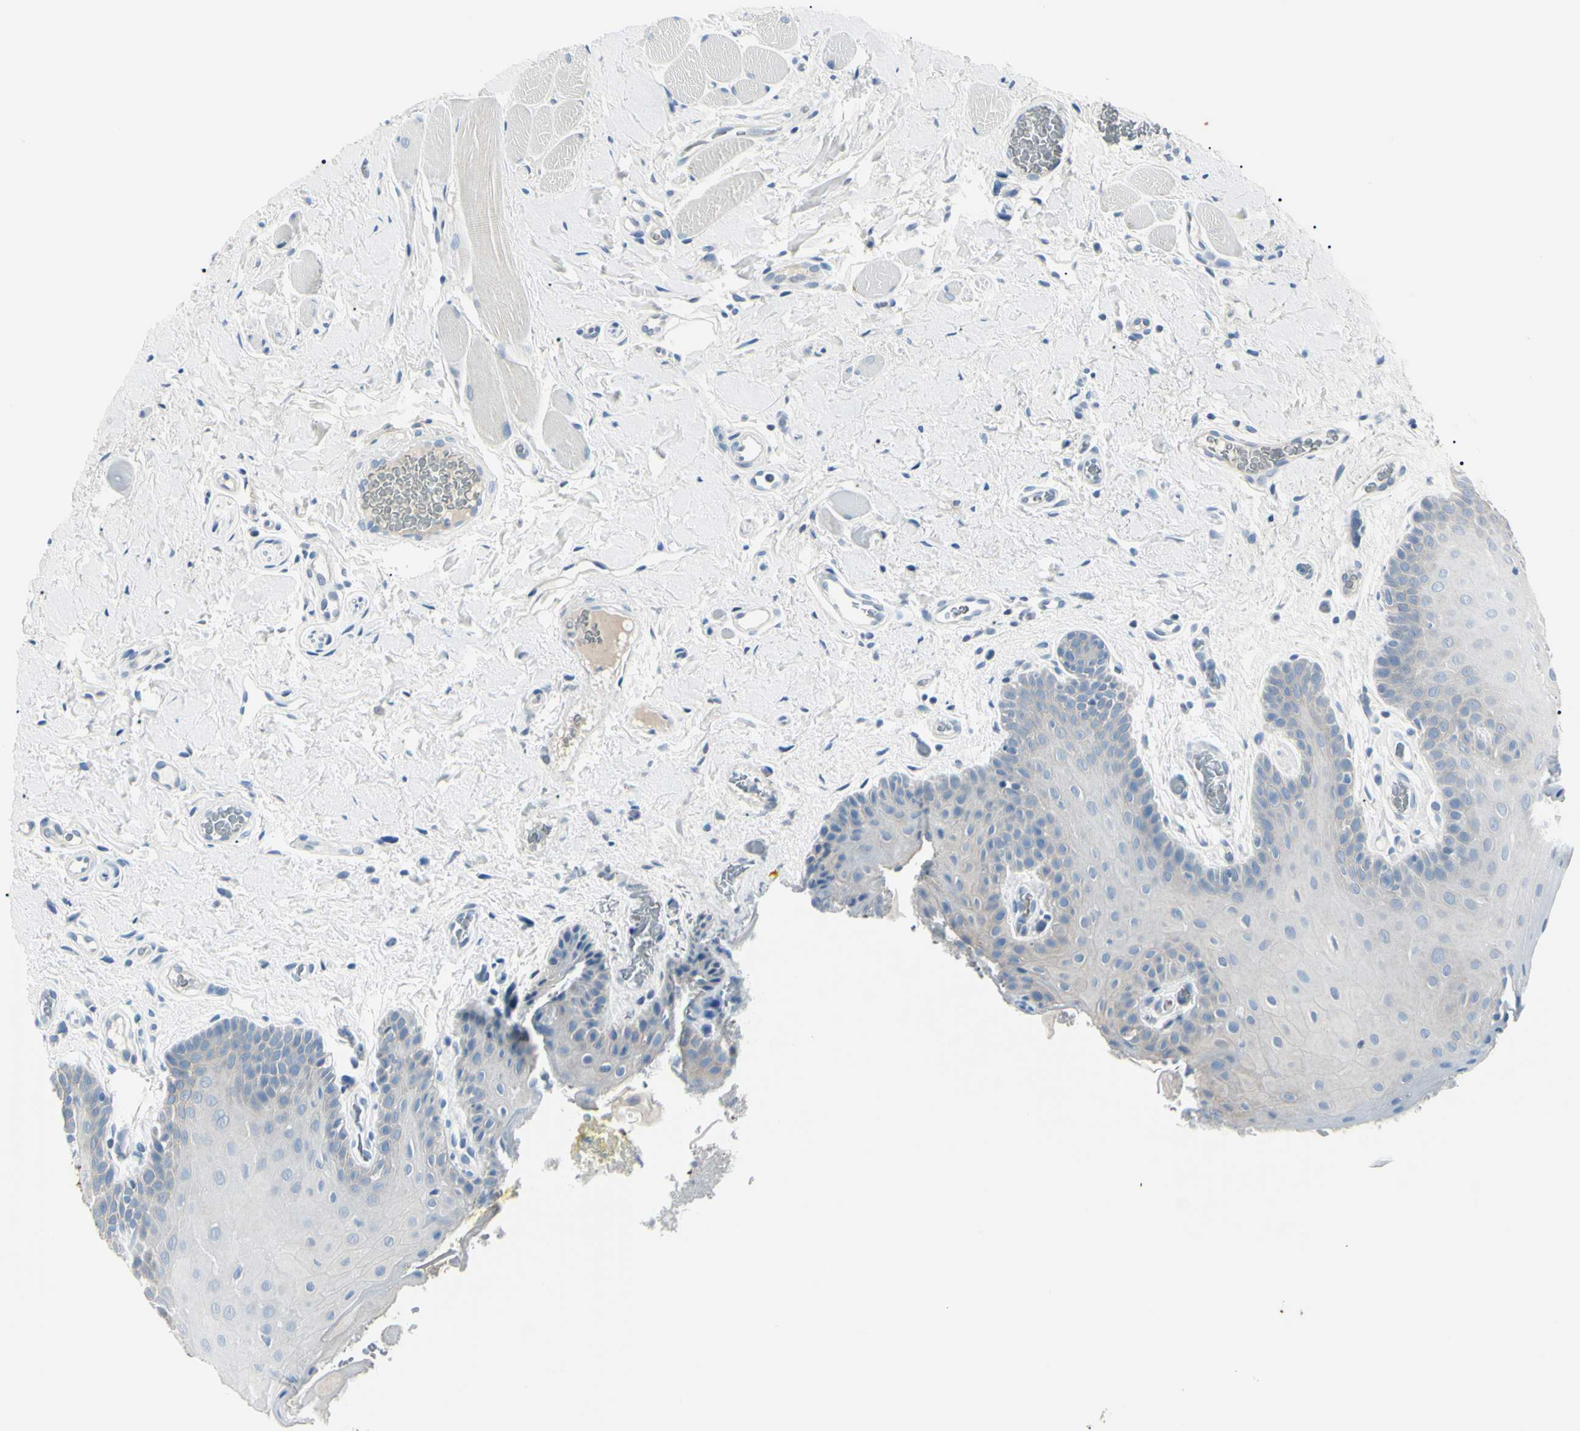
{"staining": {"intensity": "negative", "quantity": "none", "location": "none"}, "tissue": "oral mucosa", "cell_type": "Squamous epithelial cells", "image_type": "normal", "snomed": [{"axis": "morphology", "description": "Normal tissue, NOS"}, {"axis": "topography", "description": "Oral tissue"}], "caption": "Immunohistochemical staining of benign human oral mucosa reveals no significant staining in squamous epithelial cells. The staining was performed using DAB (3,3'-diaminobenzidine) to visualize the protein expression in brown, while the nuclei were stained in blue with hematoxylin (Magnification: 20x).", "gene": "CA2", "patient": {"sex": "male", "age": 54}}